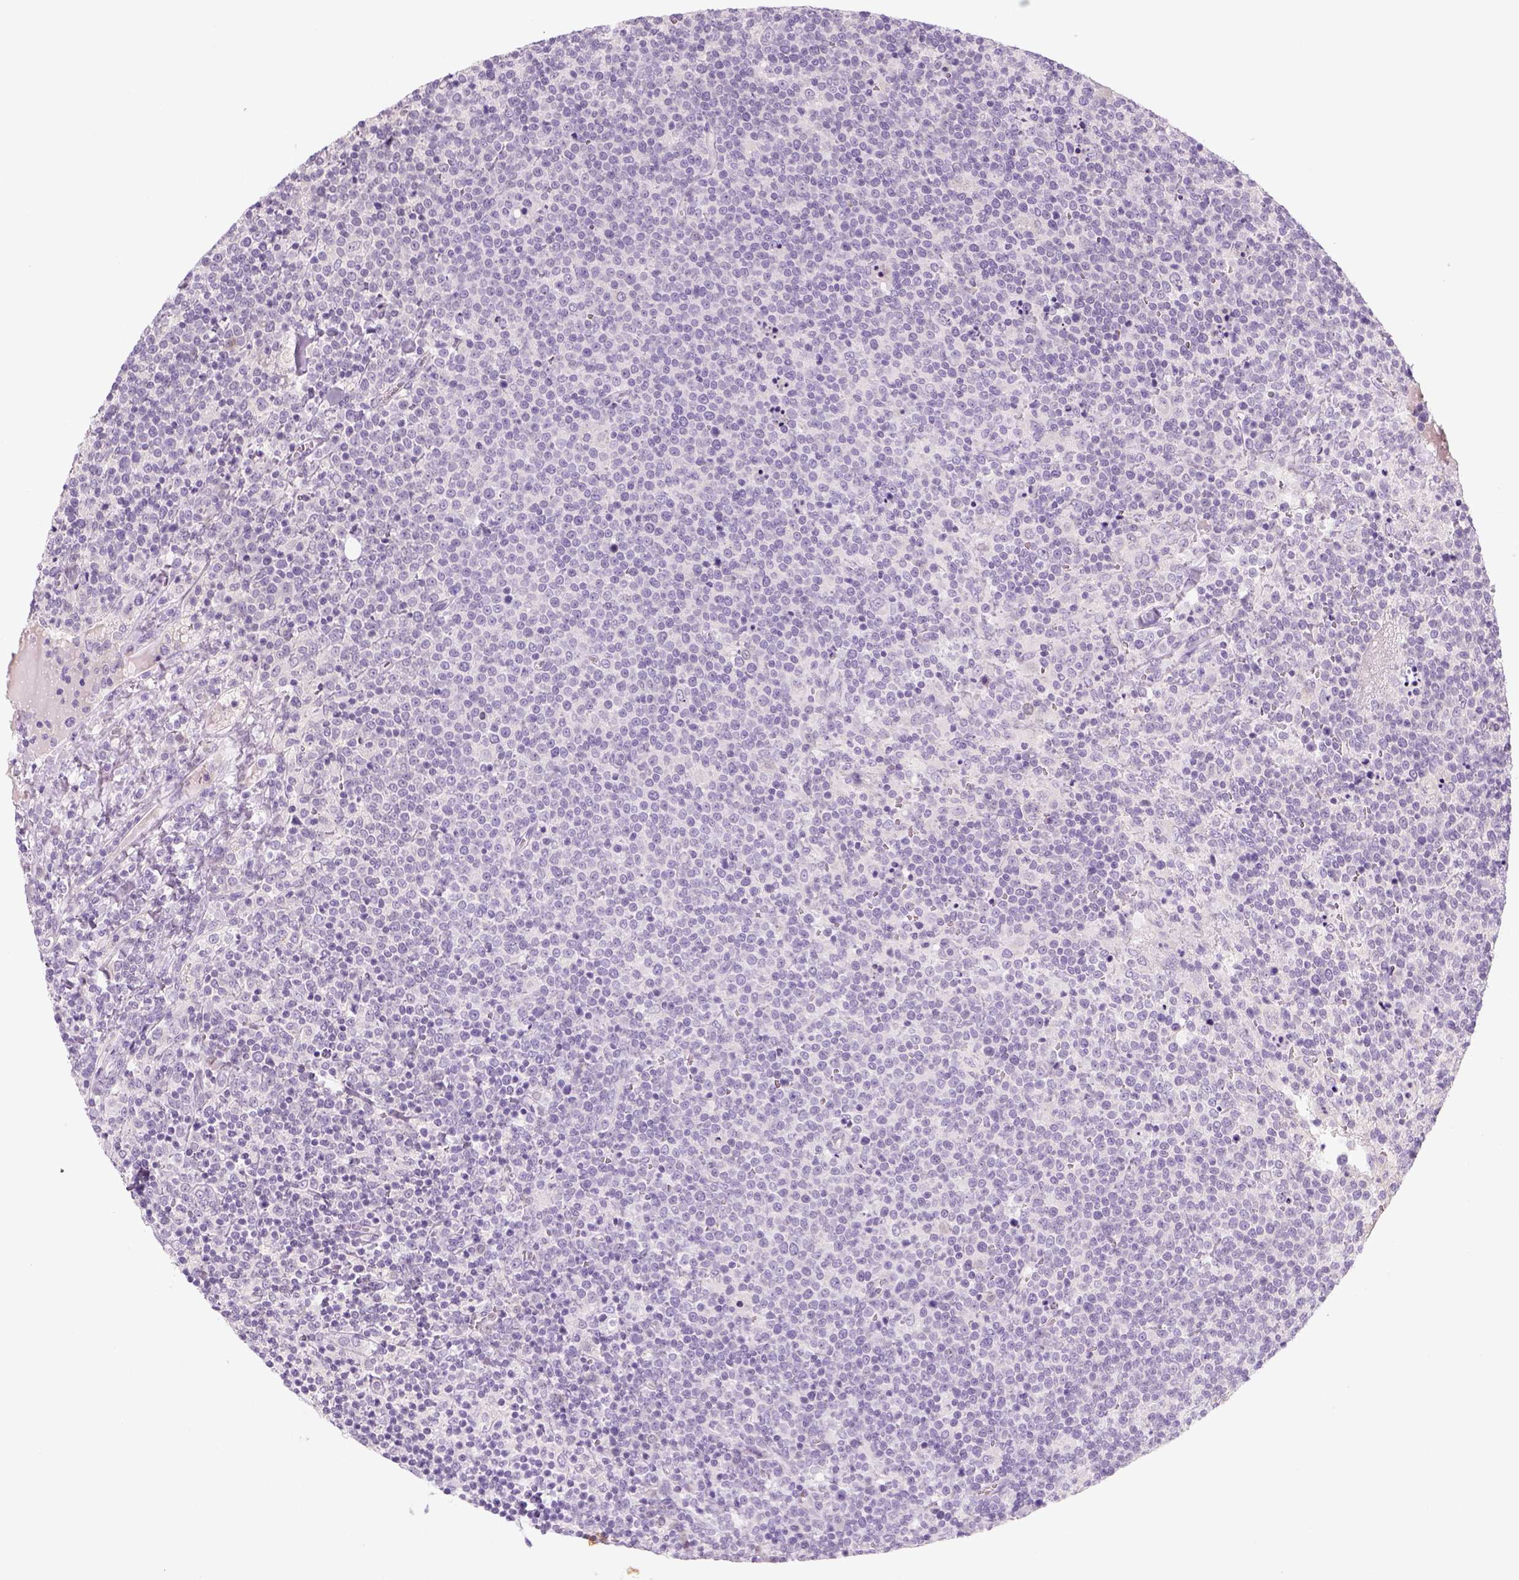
{"staining": {"intensity": "negative", "quantity": "none", "location": "none"}, "tissue": "lymphoma", "cell_type": "Tumor cells", "image_type": "cancer", "snomed": [{"axis": "morphology", "description": "Malignant lymphoma, non-Hodgkin's type, High grade"}, {"axis": "topography", "description": "Lymph node"}], "caption": "There is no significant expression in tumor cells of malignant lymphoma, non-Hodgkin's type (high-grade). (Immunohistochemistry (ihc), brightfield microscopy, high magnification).", "gene": "KRT25", "patient": {"sex": "male", "age": 61}}